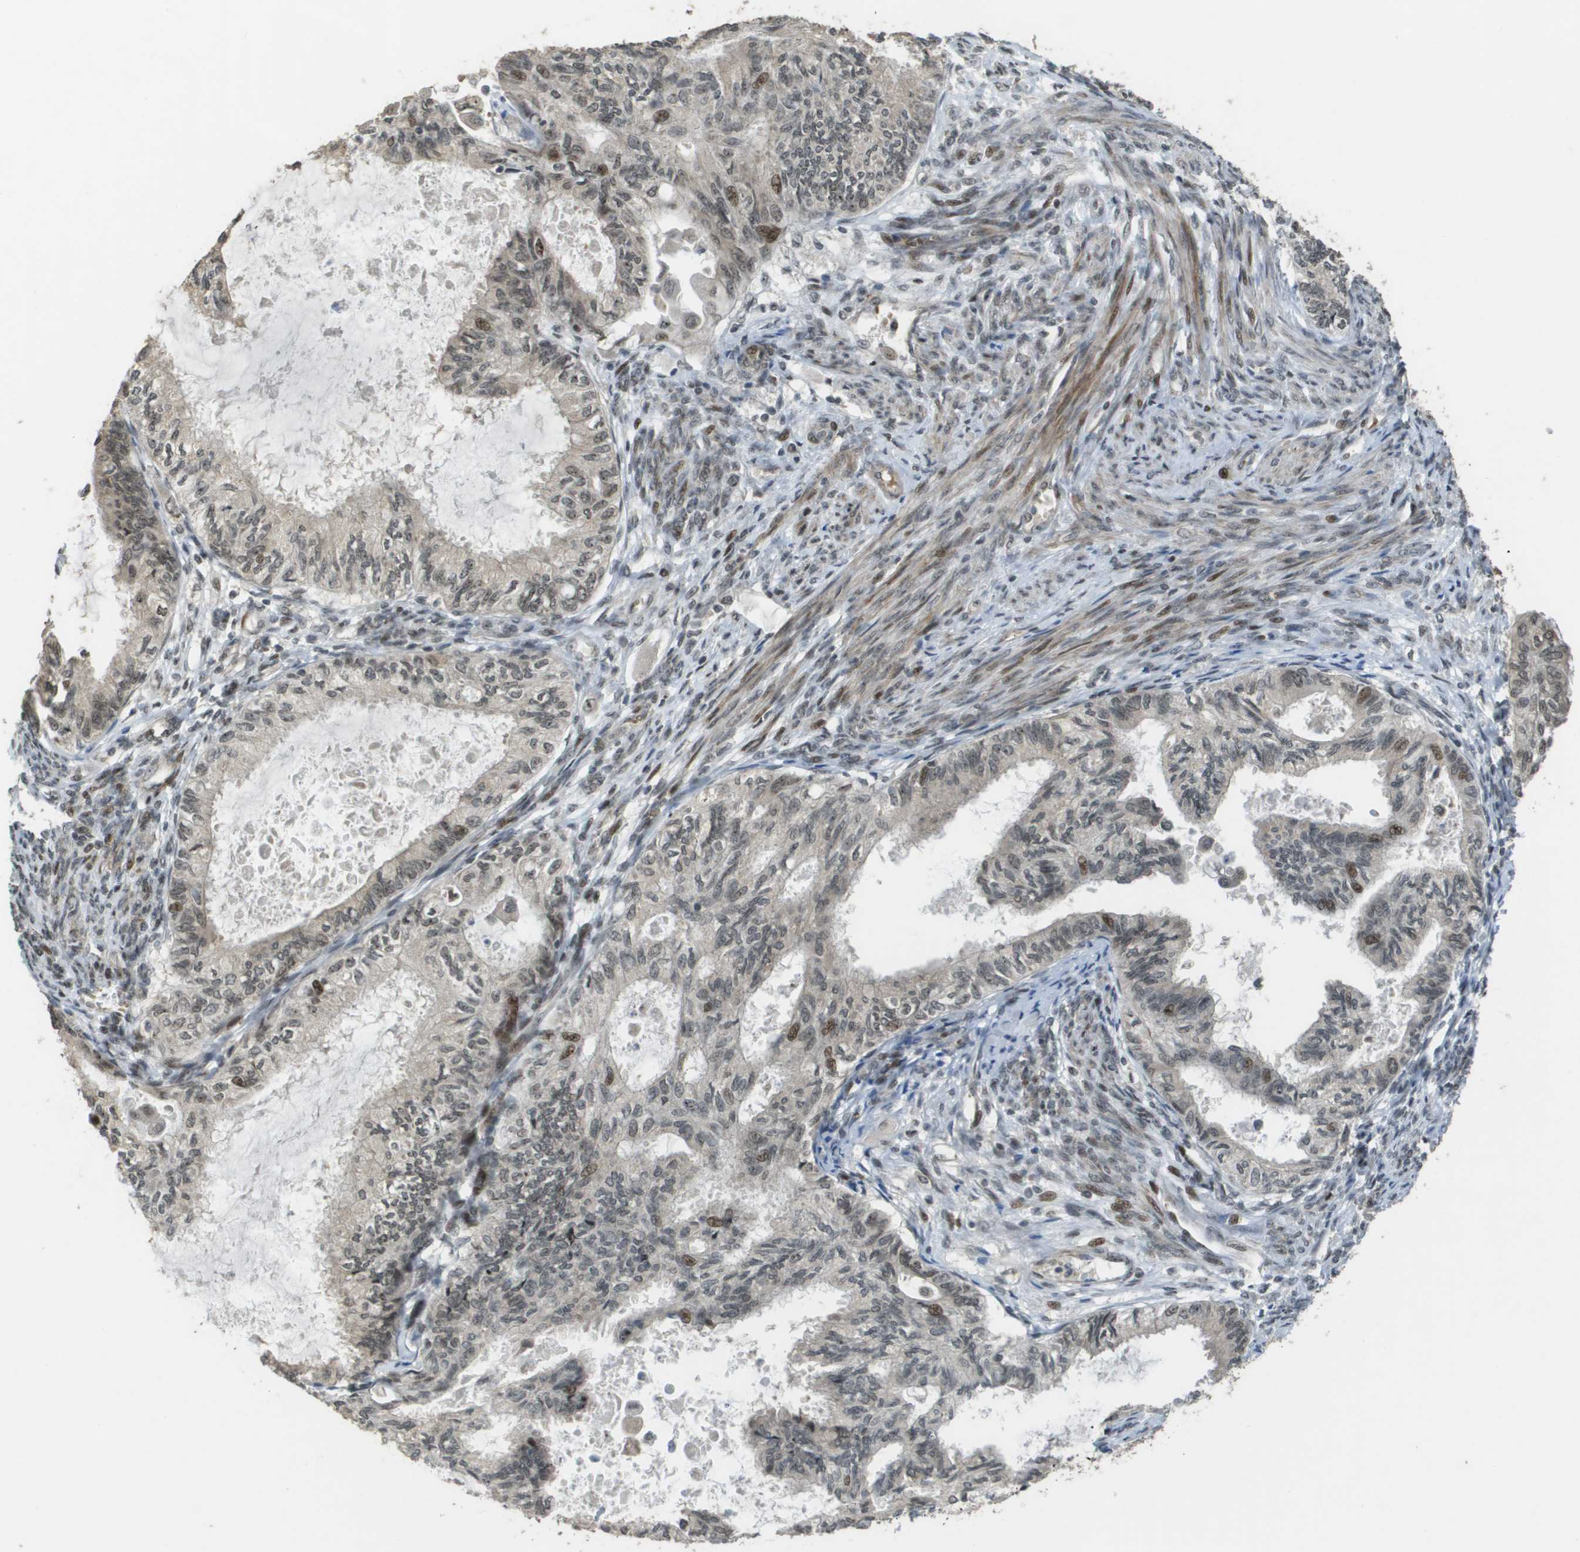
{"staining": {"intensity": "moderate", "quantity": "<25%", "location": "nuclear"}, "tissue": "cervical cancer", "cell_type": "Tumor cells", "image_type": "cancer", "snomed": [{"axis": "morphology", "description": "Normal tissue, NOS"}, {"axis": "morphology", "description": "Adenocarcinoma, NOS"}, {"axis": "topography", "description": "Cervix"}, {"axis": "topography", "description": "Endometrium"}], "caption": "Cervical cancer stained for a protein reveals moderate nuclear positivity in tumor cells. The protein is stained brown, and the nuclei are stained in blue (DAB IHC with brightfield microscopy, high magnification).", "gene": "KAT5", "patient": {"sex": "female", "age": 86}}